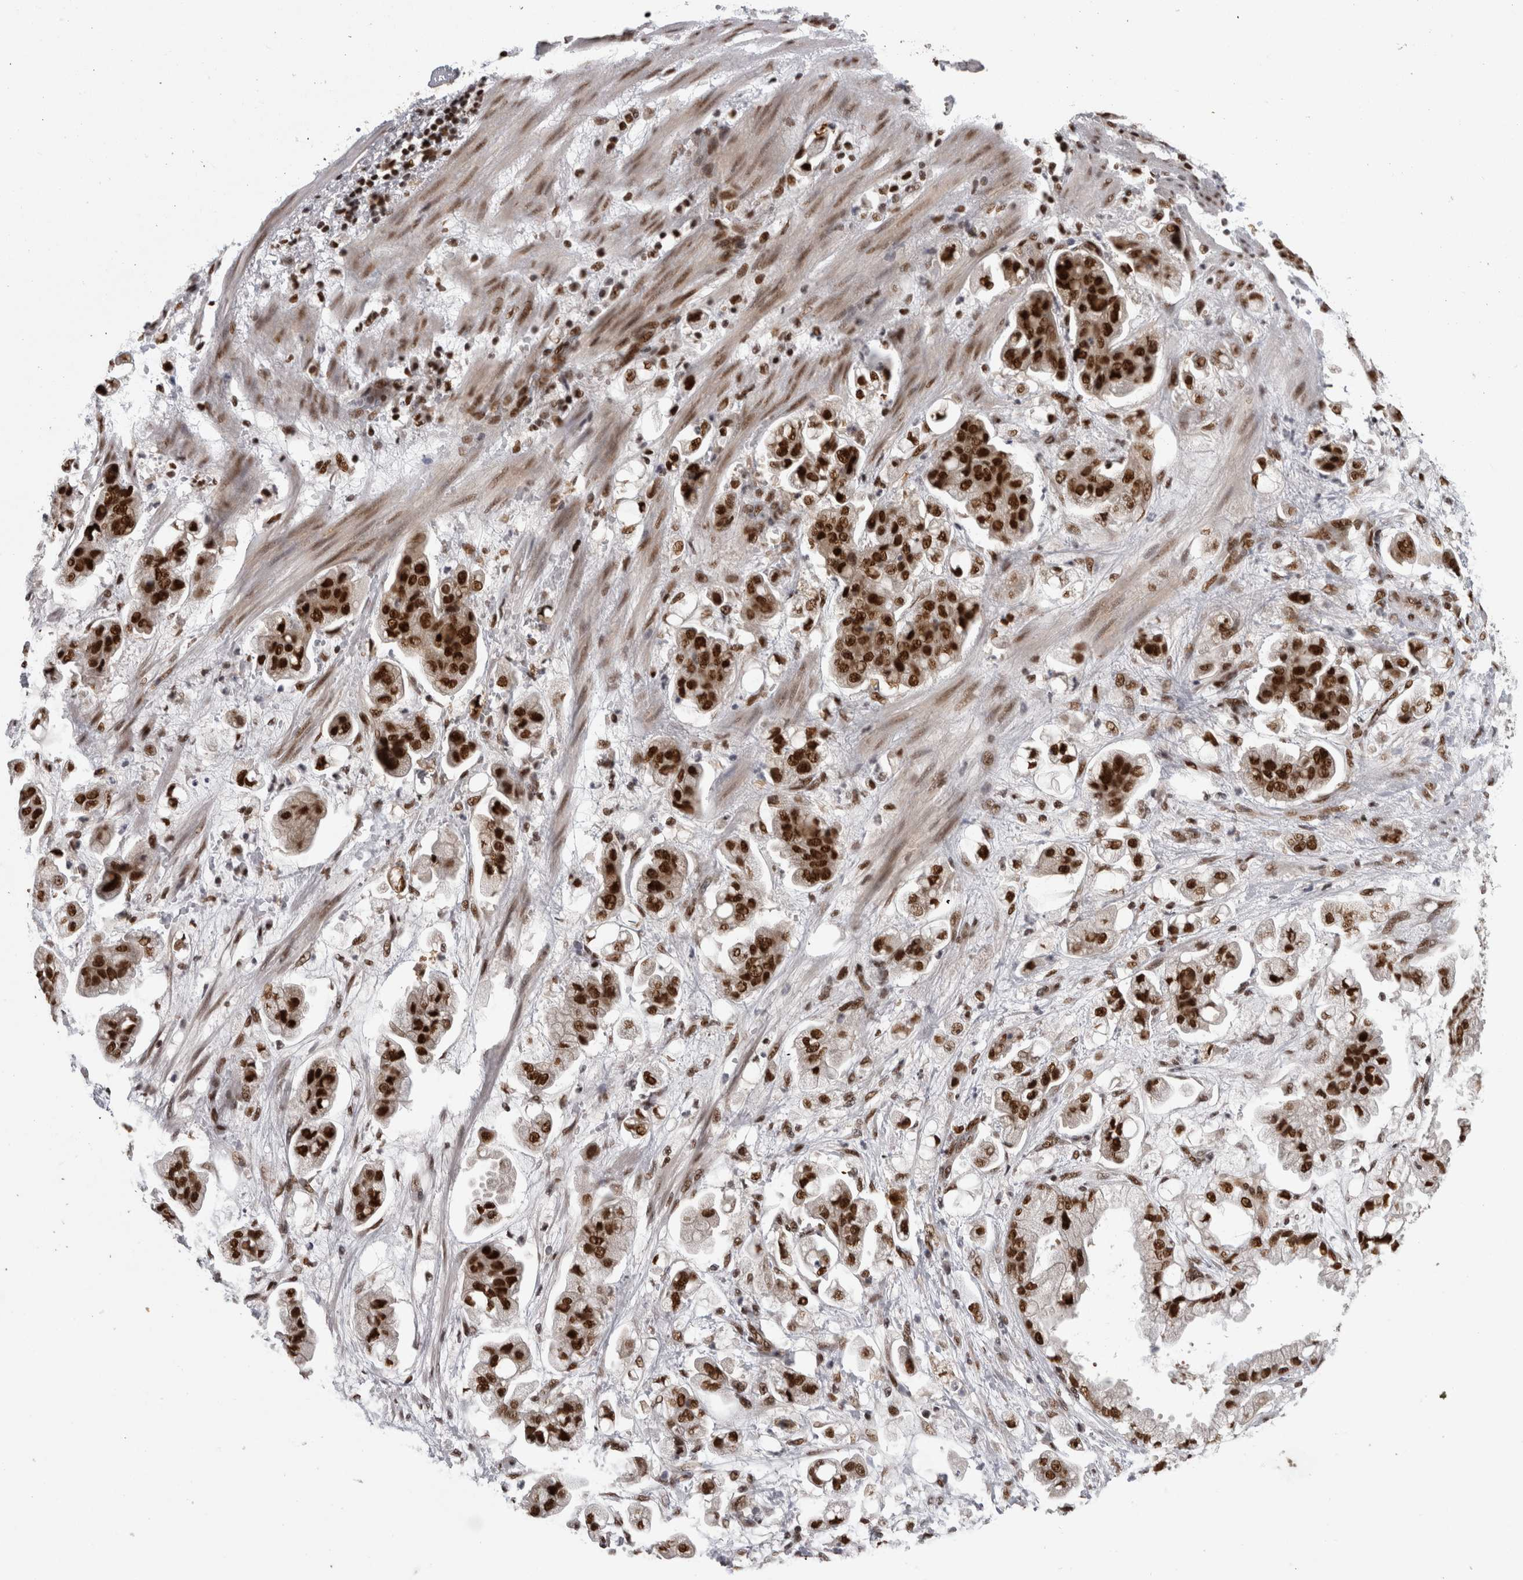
{"staining": {"intensity": "strong", "quantity": ">75%", "location": "nuclear"}, "tissue": "stomach cancer", "cell_type": "Tumor cells", "image_type": "cancer", "snomed": [{"axis": "morphology", "description": "Adenocarcinoma, NOS"}, {"axis": "topography", "description": "Stomach"}], "caption": "Human stomach adenocarcinoma stained with a protein marker displays strong staining in tumor cells.", "gene": "ZSCAN2", "patient": {"sex": "male", "age": 62}}